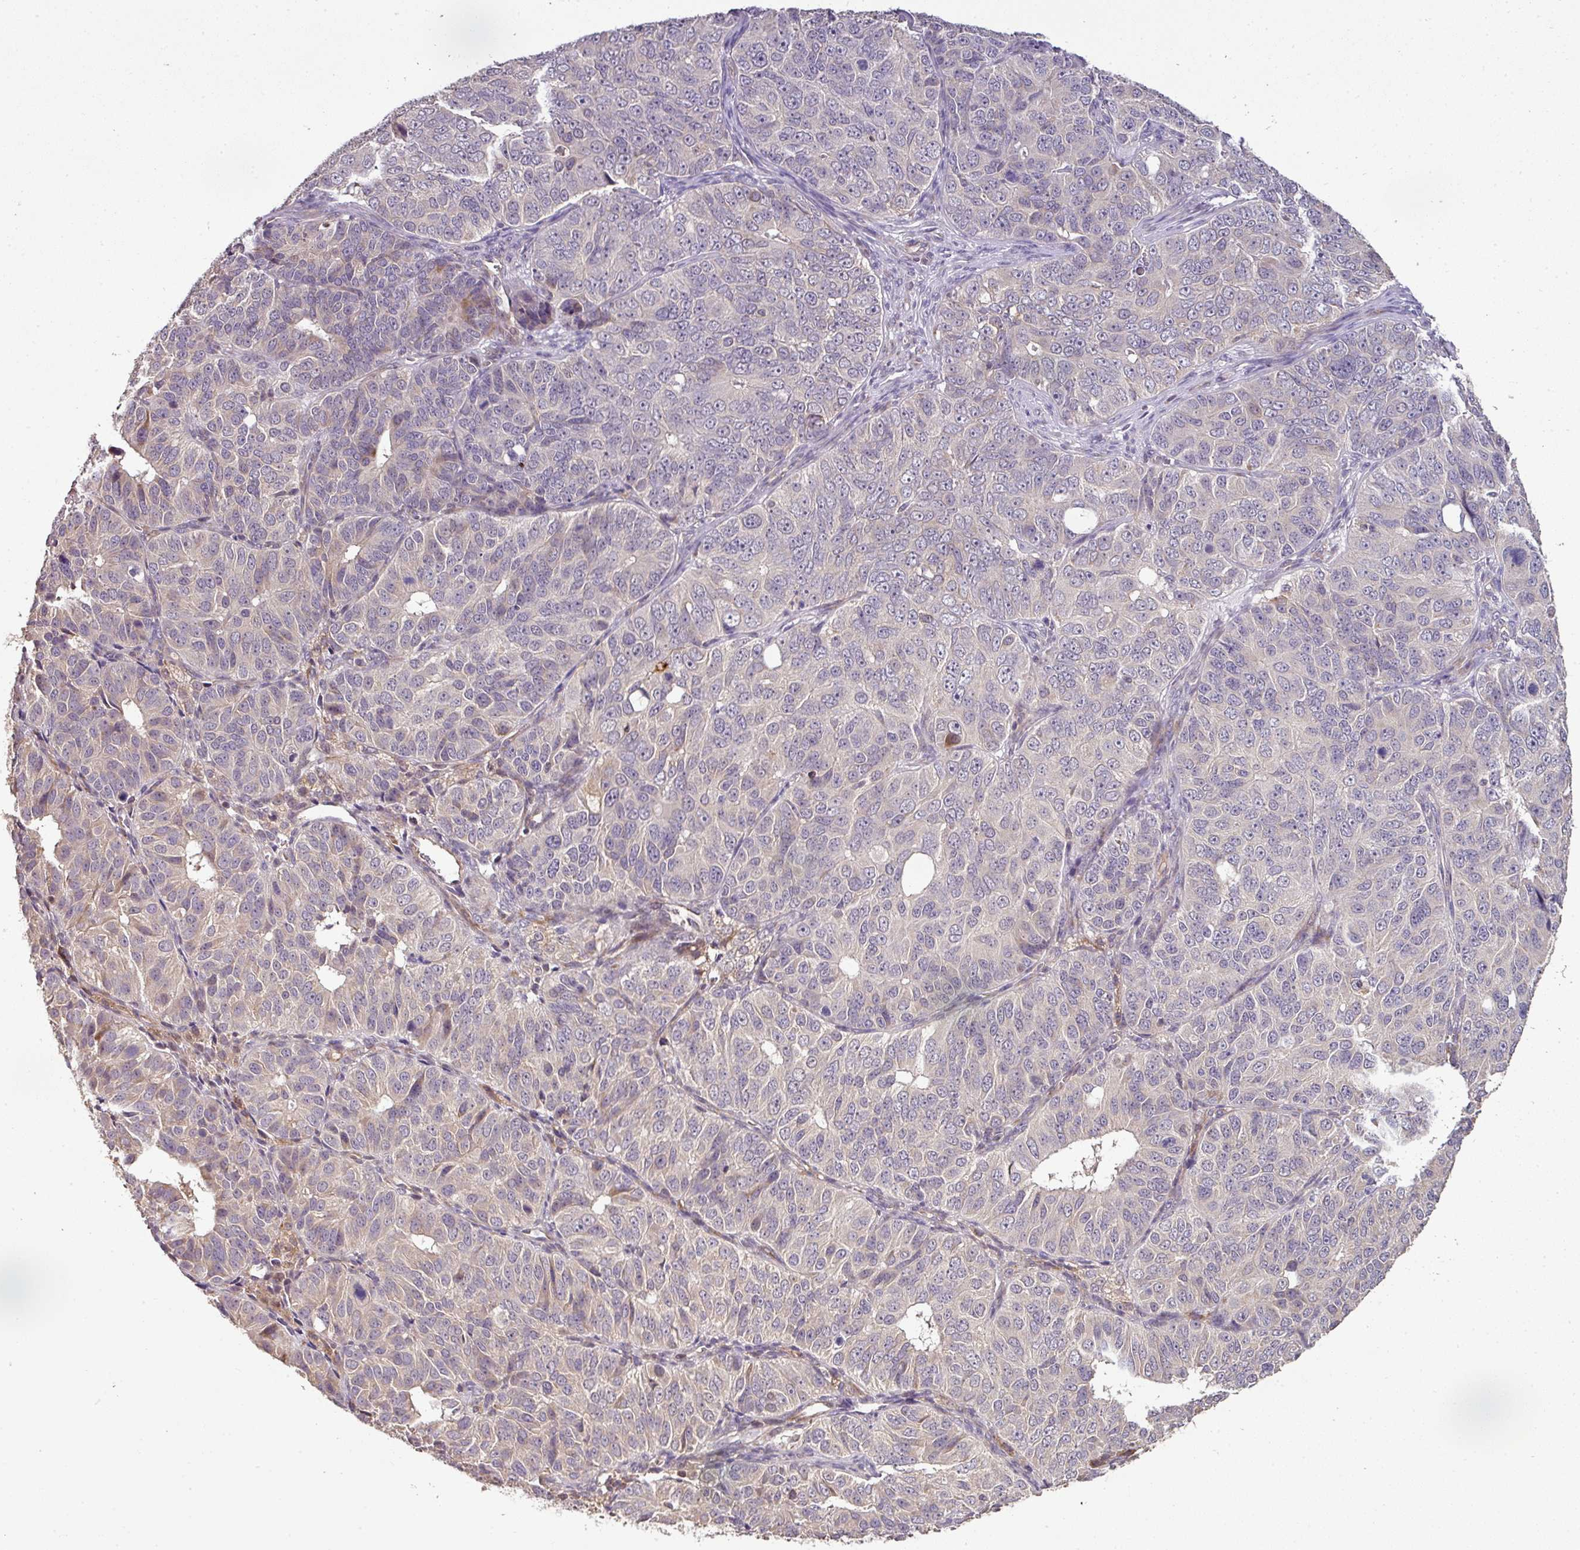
{"staining": {"intensity": "negative", "quantity": "none", "location": "none"}, "tissue": "ovarian cancer", "cell_type": "Tumor cells", "image_type": "cancer", "snomed": [{"axis": "morphology", "description": "Carcinoma, endometroid"}, {"axis": "topography", "description": "Ovary"}], "caption": "Micrograph shows no protein staining in tumor cells of ovarian cancer (endometroid carcinoma) tissue. (Stains: DAB immunohistochemistry with hematoxylin counter stain, Microscopy: brightfield microscopy at high magnification).", "gene": "SPCS3", "patient": {"sex": "female", "age": 51}}